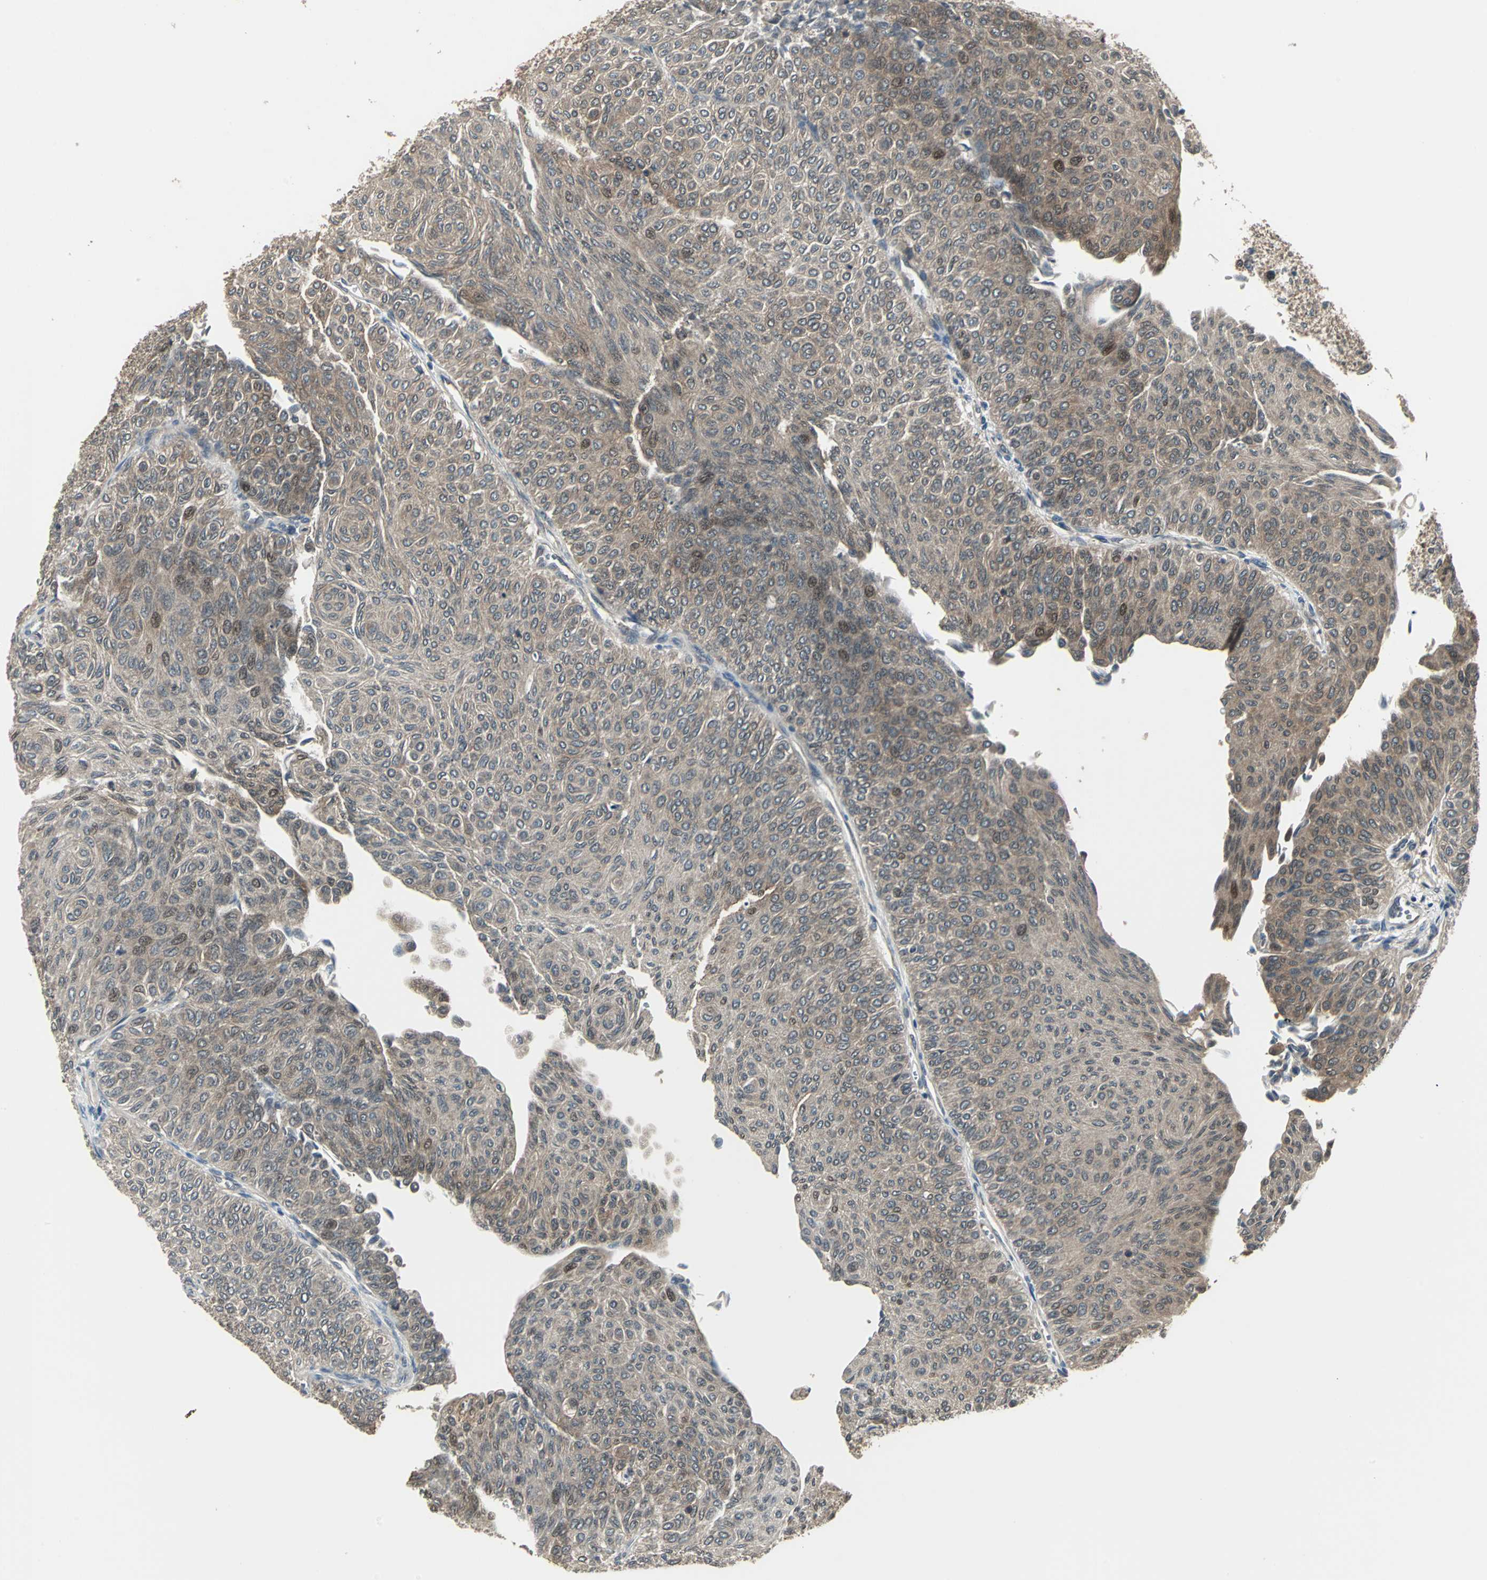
{"staining": {"intensity": "moderate", "quantity": ">75%", "location": "cytoplasmic/membranous,nuclear"}, "tissue": "urothelial cancer", "cell_type": "Tumor cells", "image_type": "cancer", "snomed": [{"axis": "morphology", "description": "Urothelial carcinoma, Low grade"}, {"axis": "topography", "description": "Urinary bladder"}], "caption": "Moderate cytoplasmic/membranous and nuclear staining is appreciated in approximately >75% of tumor cells in urothelial cancer. (Brightfield microscopy of DAB IHC at high magnification).", "gene": "PFDN1", "patient": {"sex": "male", "age": 78}}